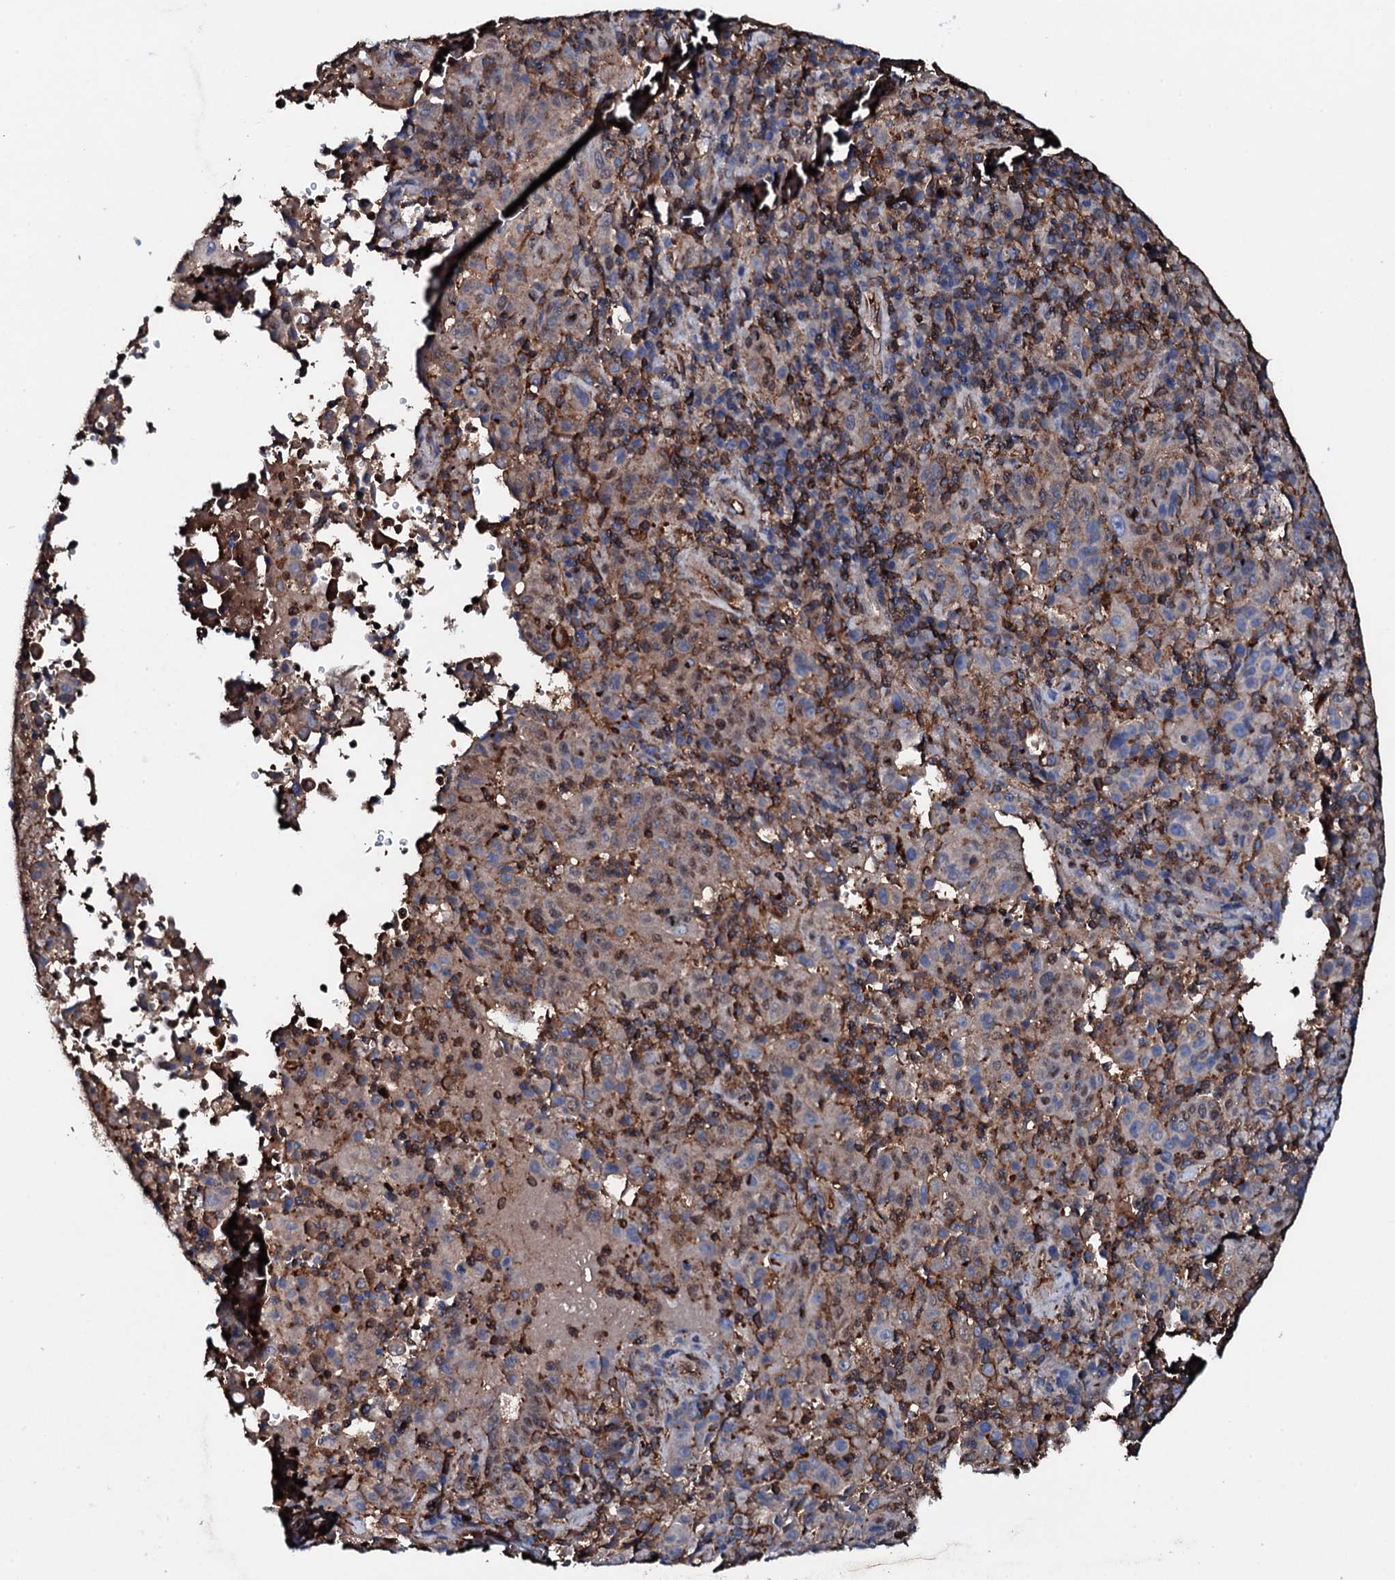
{"staining": {"intensity": "weak", "quantity": "<25%", "location": "cytoplasmic/membranous"}, "tissue": "pancreatic cancer", "cell_type": "Tumor cells", "image_type": "cancer", "snomed": [{"axis": "morphology", "description": "Adenocarcinoma, NOS"}, {"axis": "topography", "description": "Pancreas"}], "caption": "Tumor cells are negative for brown protein staining in pancreatic cancer (adenocarcinoma).", "gene": "MS4A4E", "patient": {"sex": "male", "age": 63}}